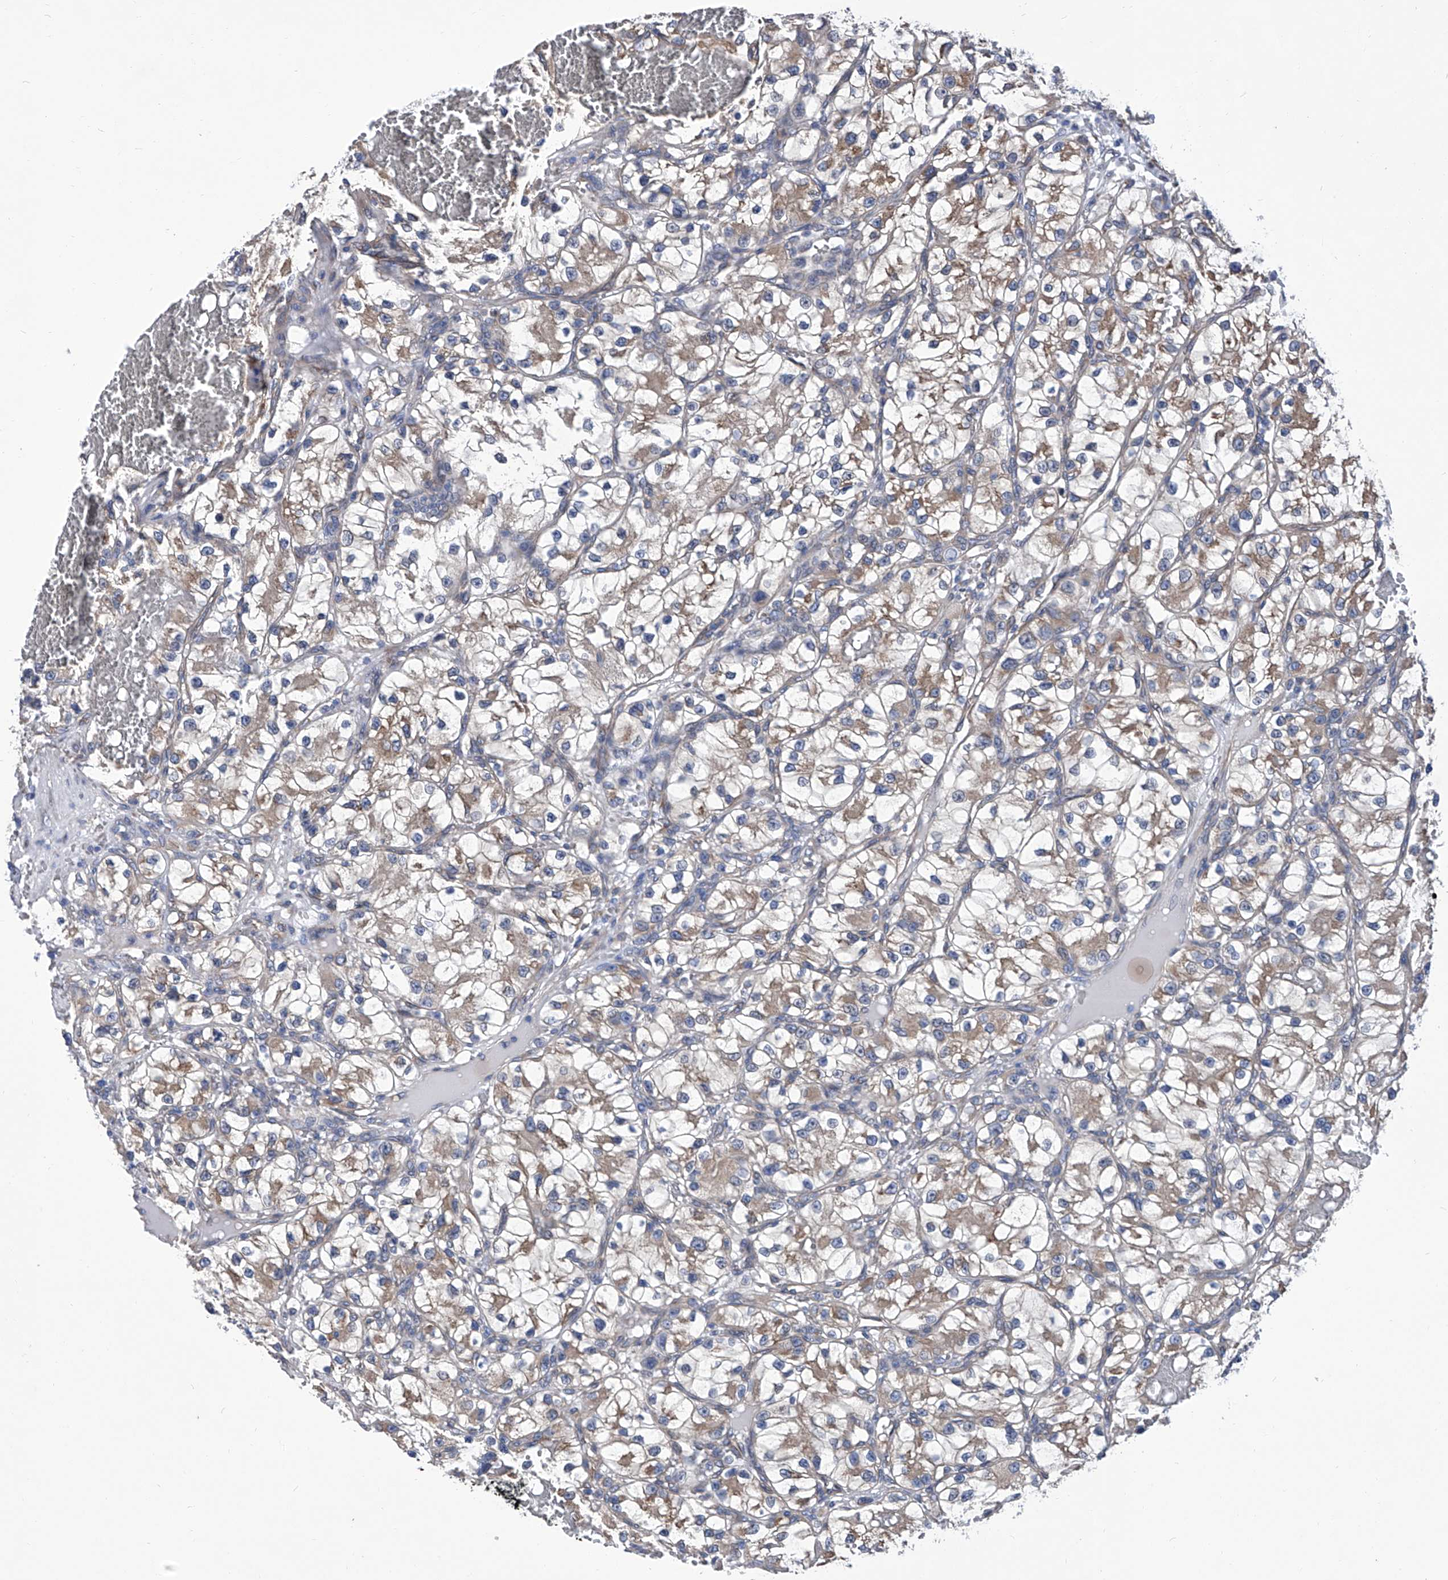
{"staining": {"intensity": "weak", "quantity": ">75%", "location": "cytoplasmic/membranous"}, "tissue": "renal cancer", "cell_type": "Tumor cells", "image_type": "cancer", "snomed": [{"axis": "morphology", "description": "Adenocarcinoma, NOS"}, {"axis": "topography", "description": "Kidney"}], "caption": "The histopathology image demonstrates a brown stain indicating the presence of a protein in the cytoplasmic/membranous of tumor cells in renal adenocarcinoma. The protein of interest is stained brown, and the nuclei are stained in blue (DAB IHC with brightfield microscopy, high magnification).", "gene": "SMS", "patient": {"sex": "female", "age": 57}}